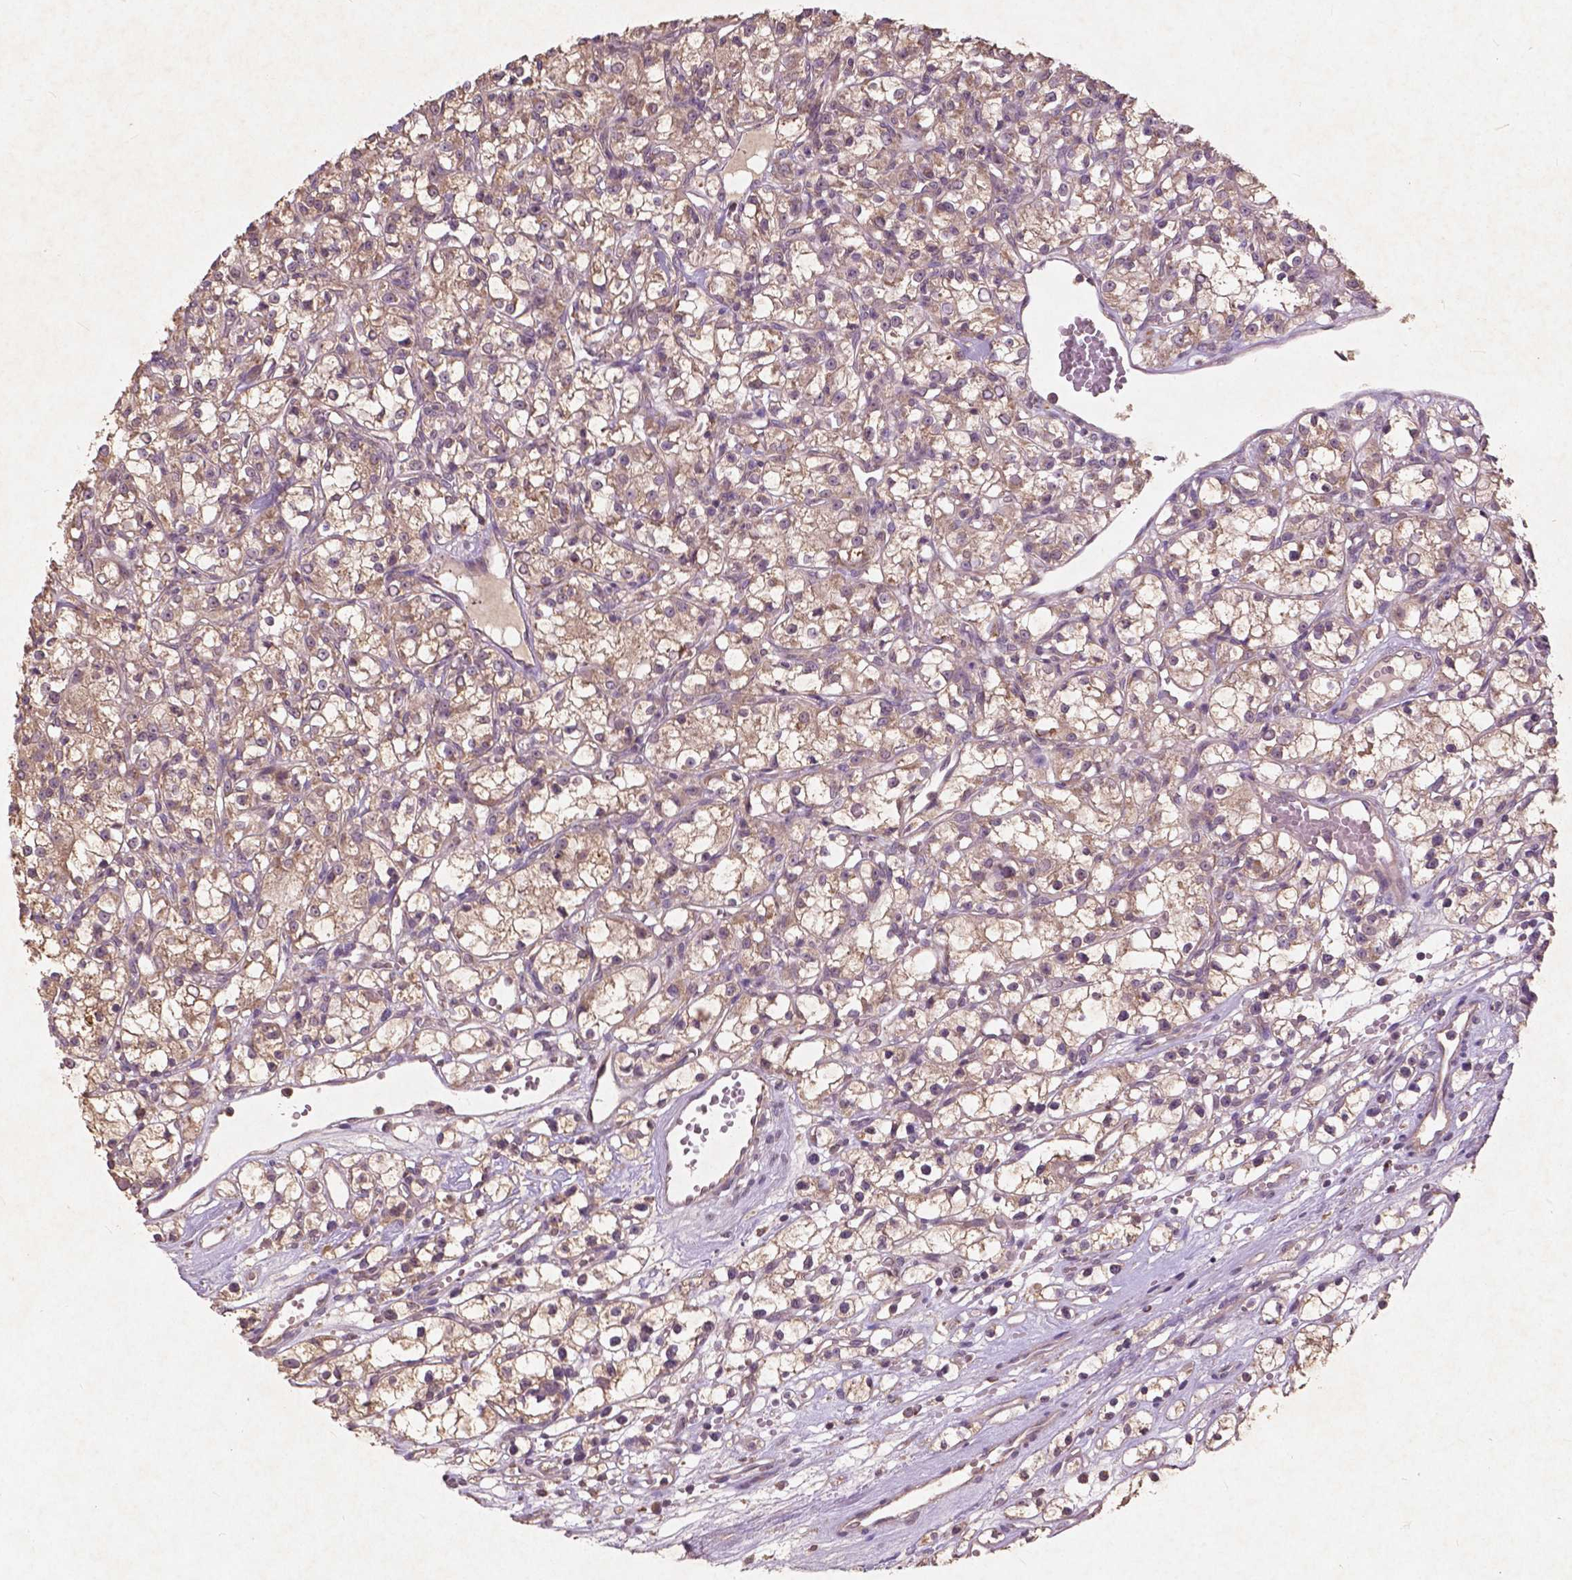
{"staining": {"intensity": "weak", "quantity": ">75%", "location": "cytoplasmic/membranous"}, "tissue": "renal cancer", "cell_type": "Tumor cells", "image_type": "cancer", "snomed": [{"axis": "morphology", "description": "Adenocarcinoma, NOS"}, {"axis": "topography", "description": "Kidney"}], "caption": "This is a photomicrograph of immunohistochemistry (IHC) staining of renal cancer (adenocarcinoma), which shows weak positivity in the cytoplasmic/membranous of tumor cells.", "gene": "ST6GALNAC5", "patient": {"sex": "female", "age": 59}}